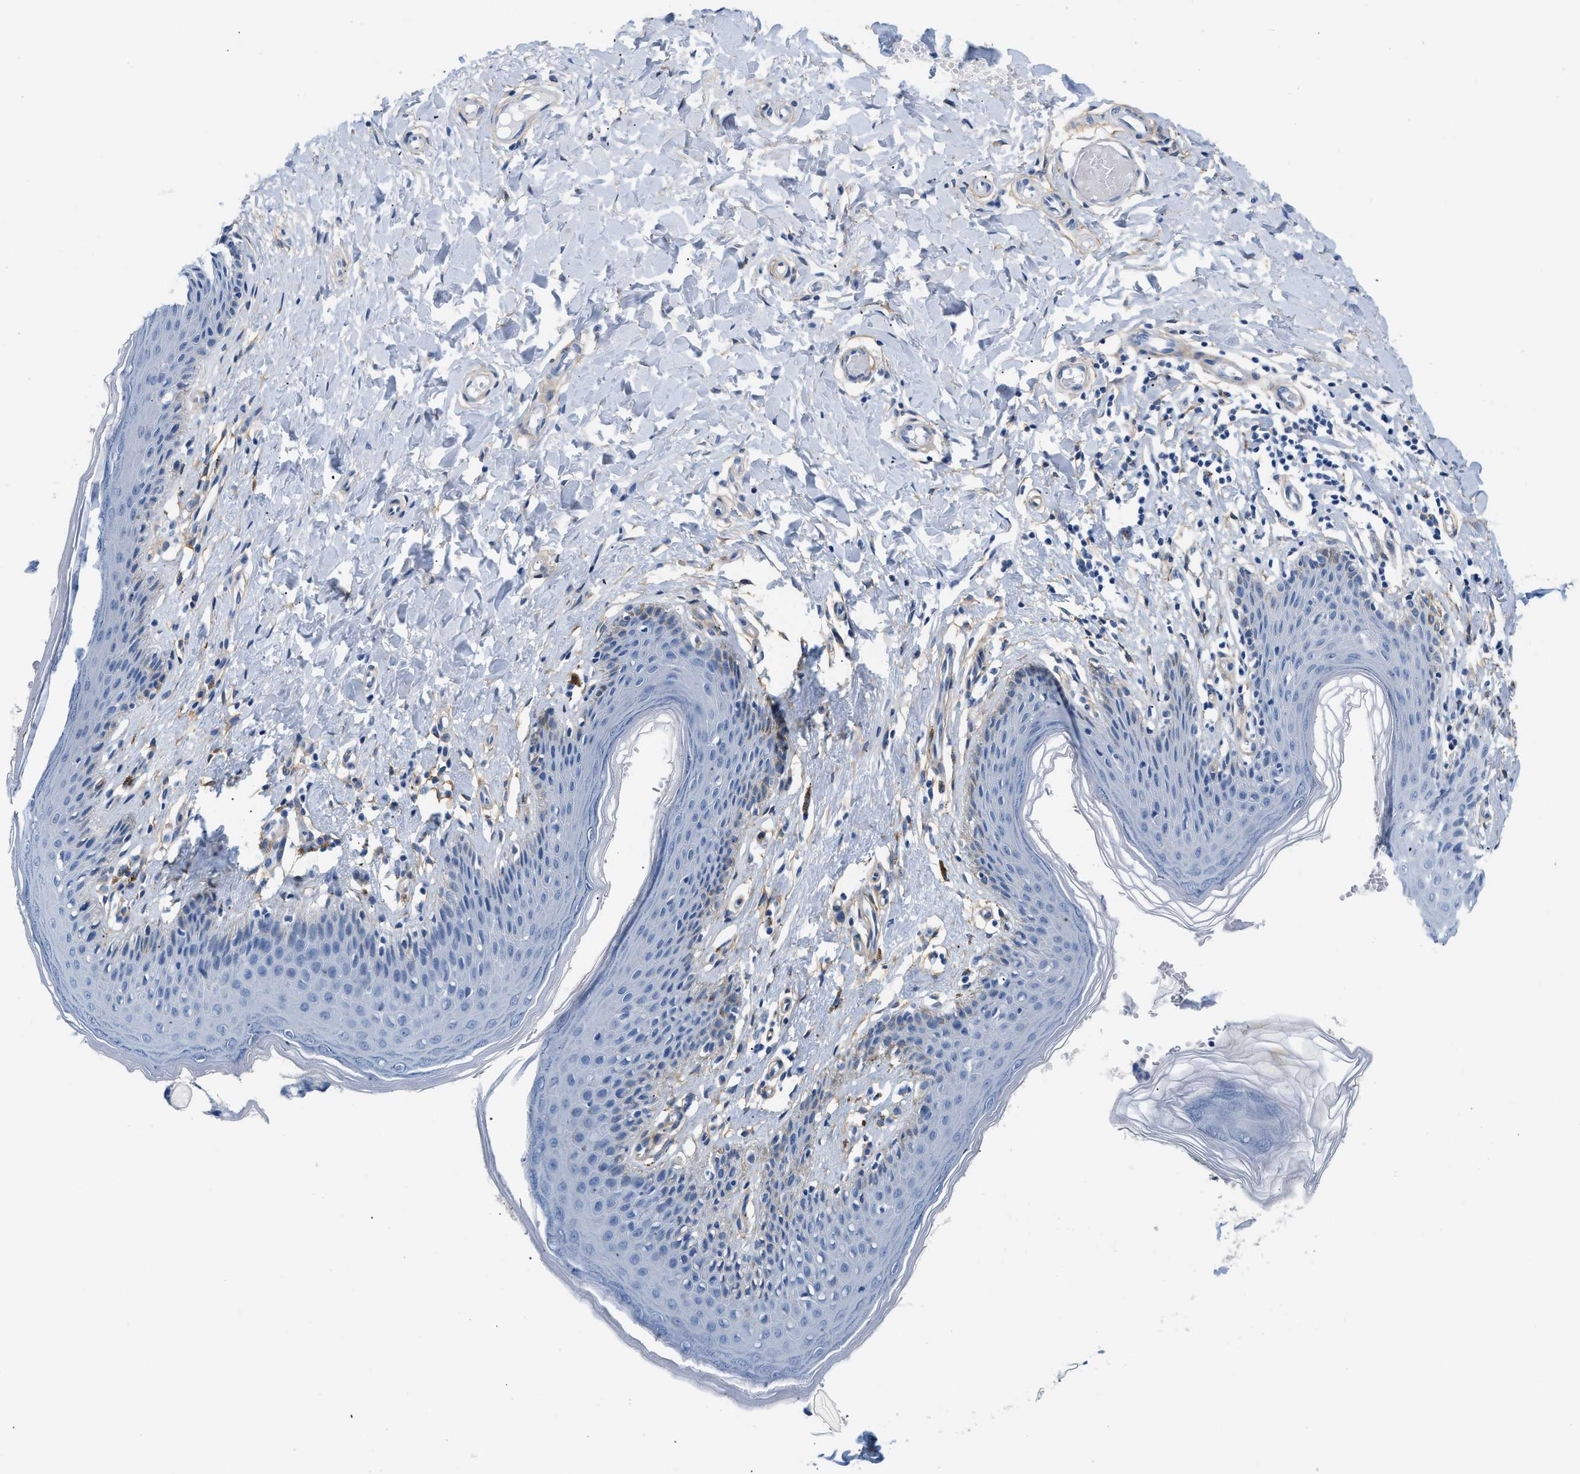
{"staining": {"intensity": "negative", "quantity": "none", "location": "none"}, "tissue": "skin", "cell_type": "Epidermal cells", "image_type": "normal", "snomed": [{"axis": "morphology", "description": "Normal tissue, NOS"}, {"axis": "topography", "description": "Vulva"}], "caption": "Epidermal cells are negative for brown protein staining in unremarkable skin. (Stains: DAB (3,3'-diaminobenzidine) immunohistochemistry (IHC) with hematoxylin counter stain, Microscopy: brightfield microscopy at high magnification).", "gene": "PDGFRB", "patient": {"sex": "female", "age": 66}}